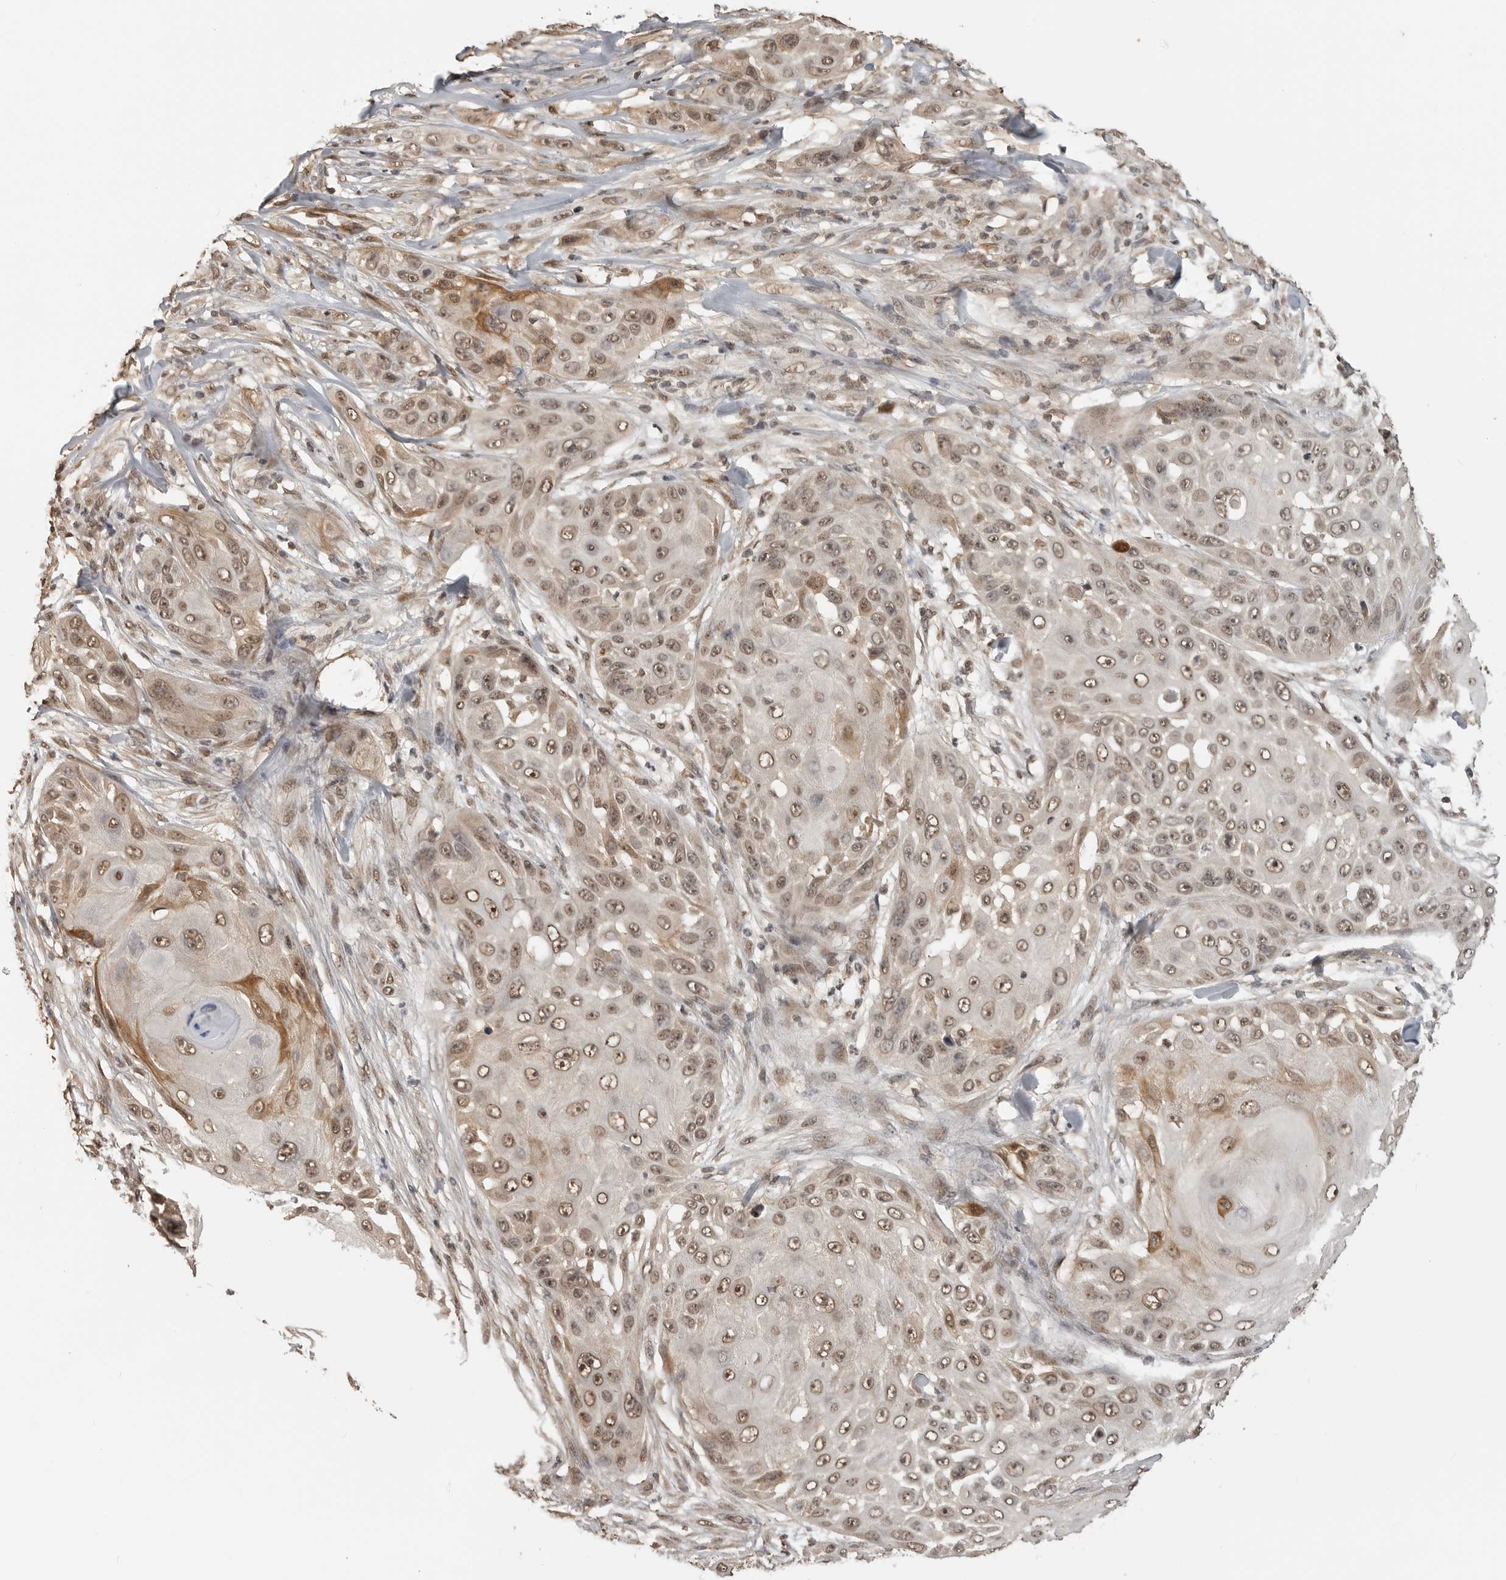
{"staining": {"intensity": "weak", "quantity": ">75%", "location": "nuclear"}, "tissue": "skin cancer", "cell_type": "Tumor cells", "image_type": "cancer", "snomed": [{"axis": "morphology", "description": "Squamous cell carcinoma, NOS"}, {"axis": "topography", "description": "Skin"}], "caption": "Squamous cell carcinoma (skin) stained for a protein (brown) demonstrates weak nuclear positive staining in approximately >75% of tumor cells.", "gene": "CLOCK", "patient": {"sex": "female", "age": 44}}